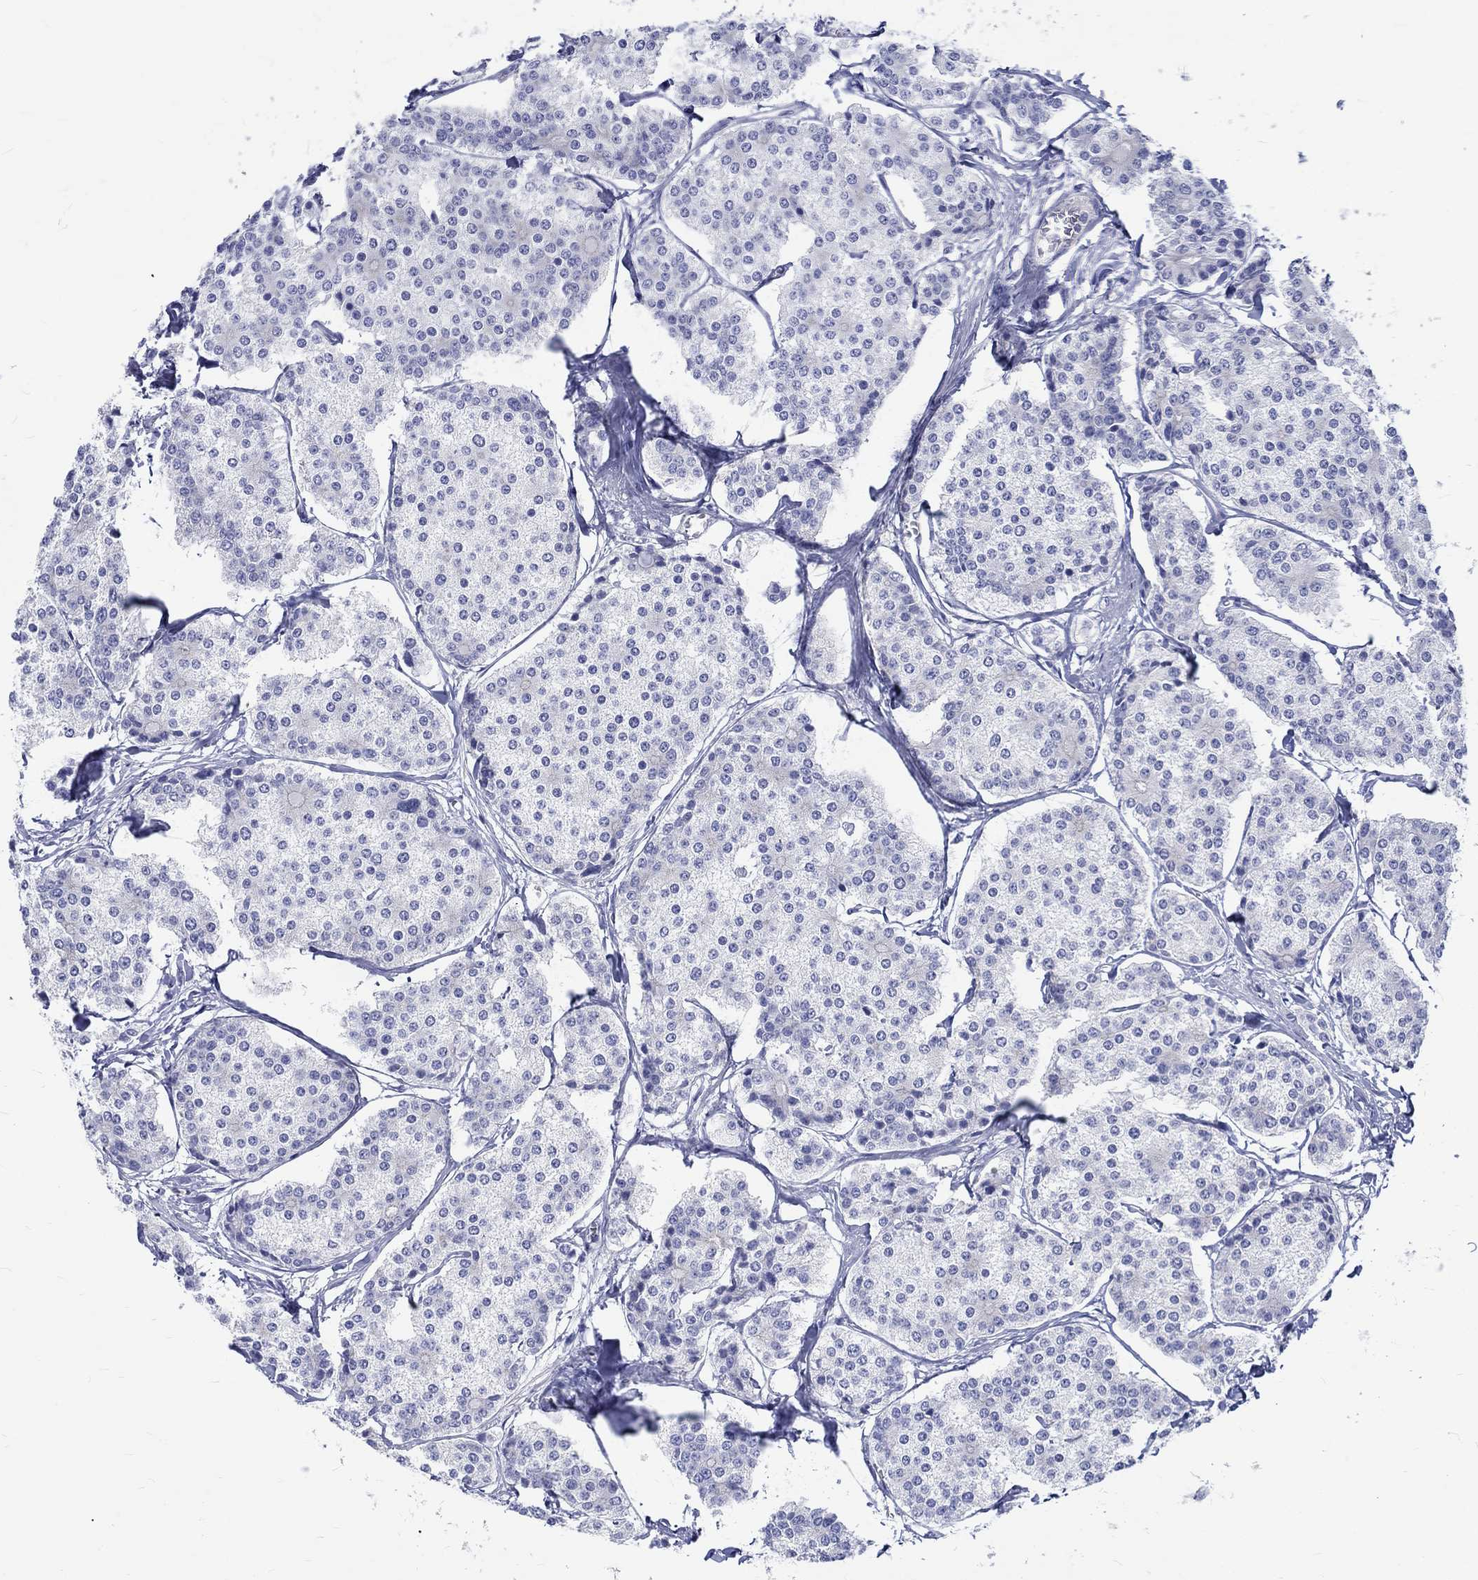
{"staining": {"intensity": "negative", "quantity": "none", "location": "none"}, "tissue": "carcinoid", "cell_type": "Tumor cells", "image_type": "cancer", "snomed": [{"axis": "morphology", "description": "Carcinoid, malignant, NOS"}, {"axis": "topography", "description": "Small intestine"}], "caption": "Immunohistochemistry (IHC) of human malignant carcinoid shows no expression in tumor cells.", "gene": "SH2D7", "patient": {"sex": "female", "age": 65}}